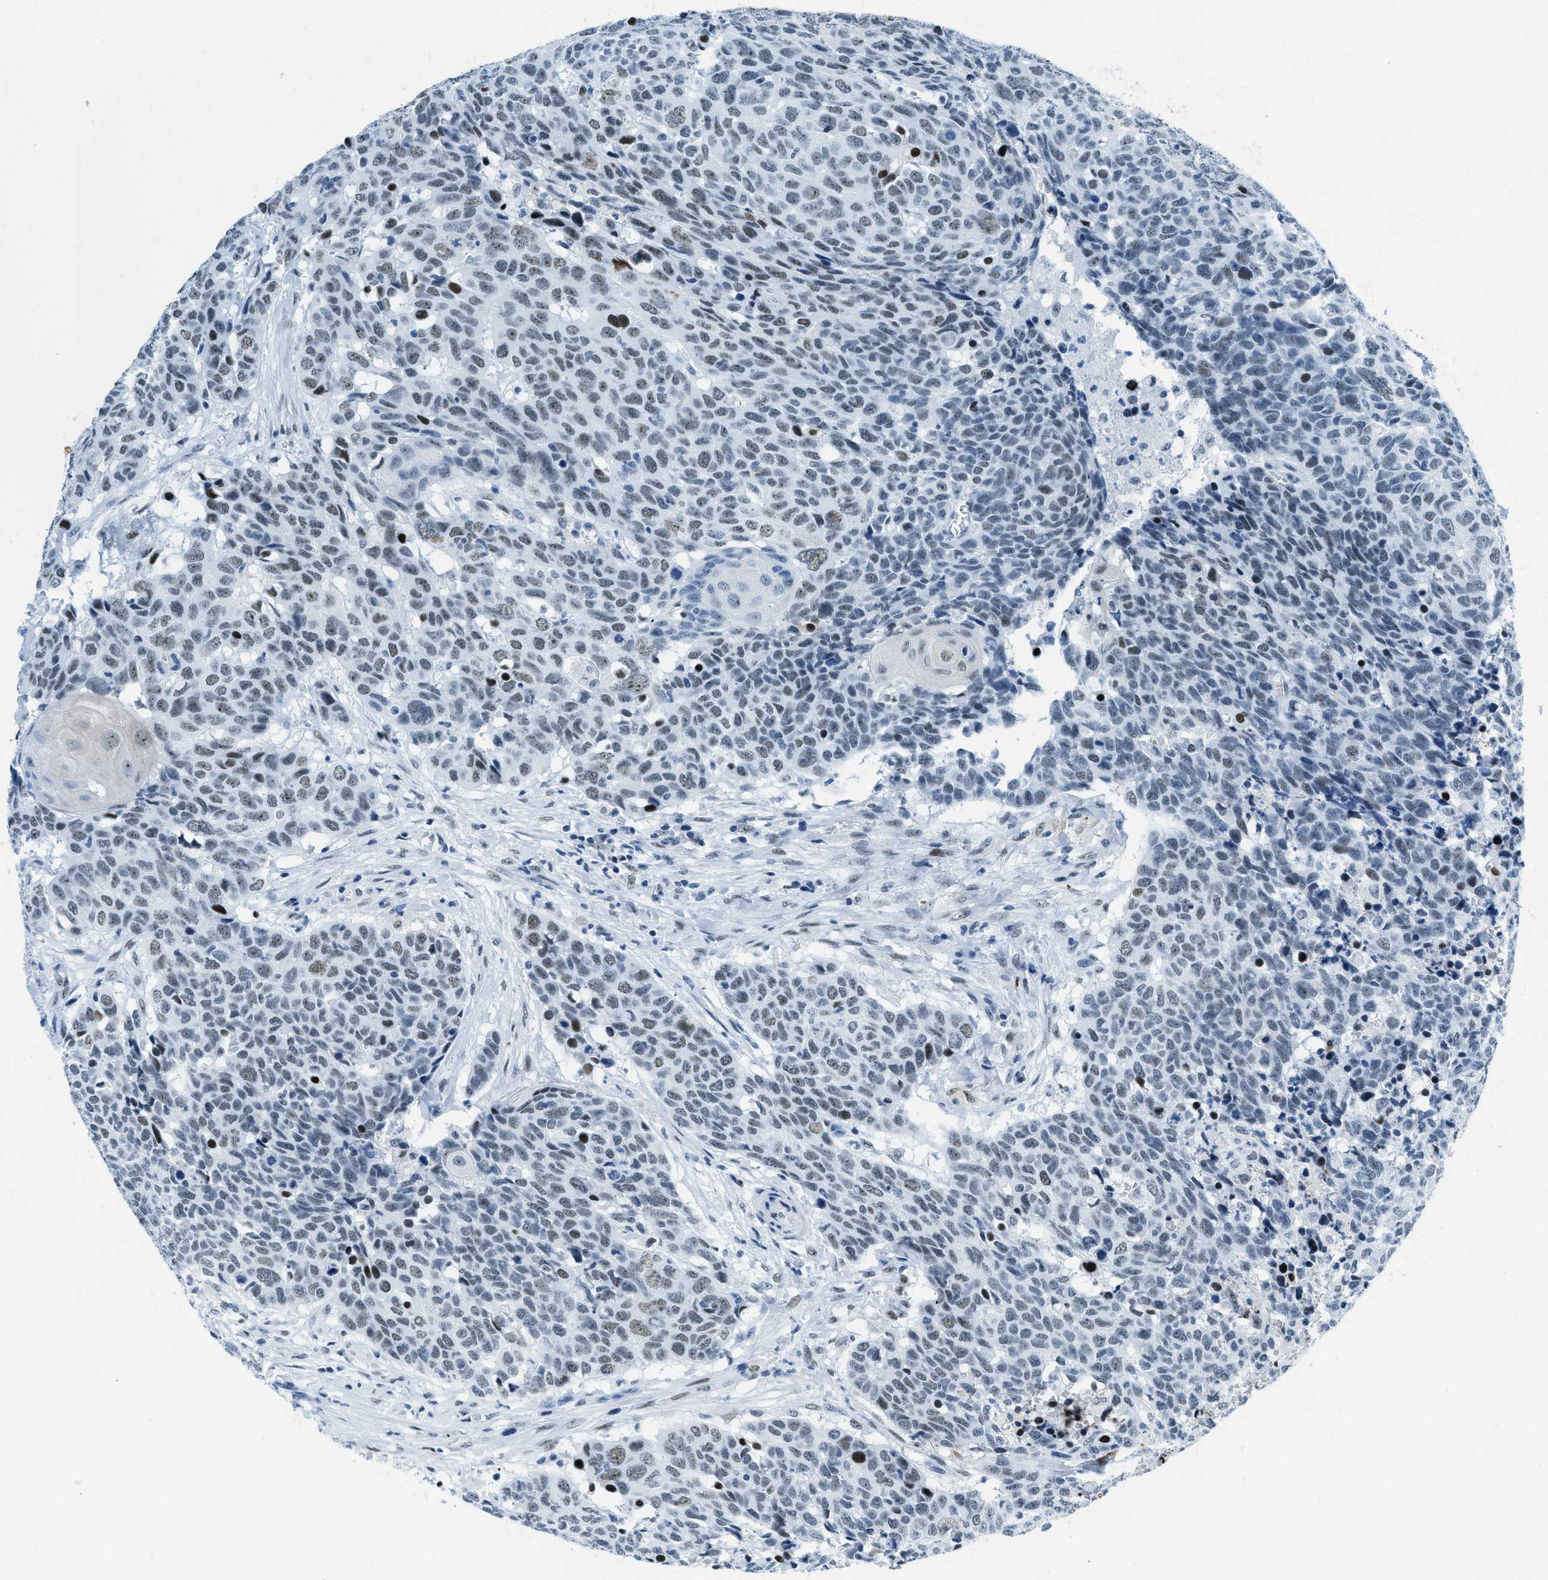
{"staining": {"intensity": "moderate", "quantity": "<25%", "location": "nuclear"}, "tissue": "head and neck cancer", "cell_type": "Tumor cells", "image_type": "cancer", "snomed": [{"axis": "morphology", "description": "Squamous cell carcinoma, NOS"}, {"axis": "topography", "description": "Head-Neck"}], "caption": "Immunohistochemistry (IHC) micrograph of human head and neck squamous cell carcinoma stained for a protein (brown), which shows low levels of moderate nuclear expression in about <25% of tumor cells.", "gene": "PLA2G2A", "patient": {"sex": "male", "age": 66}}